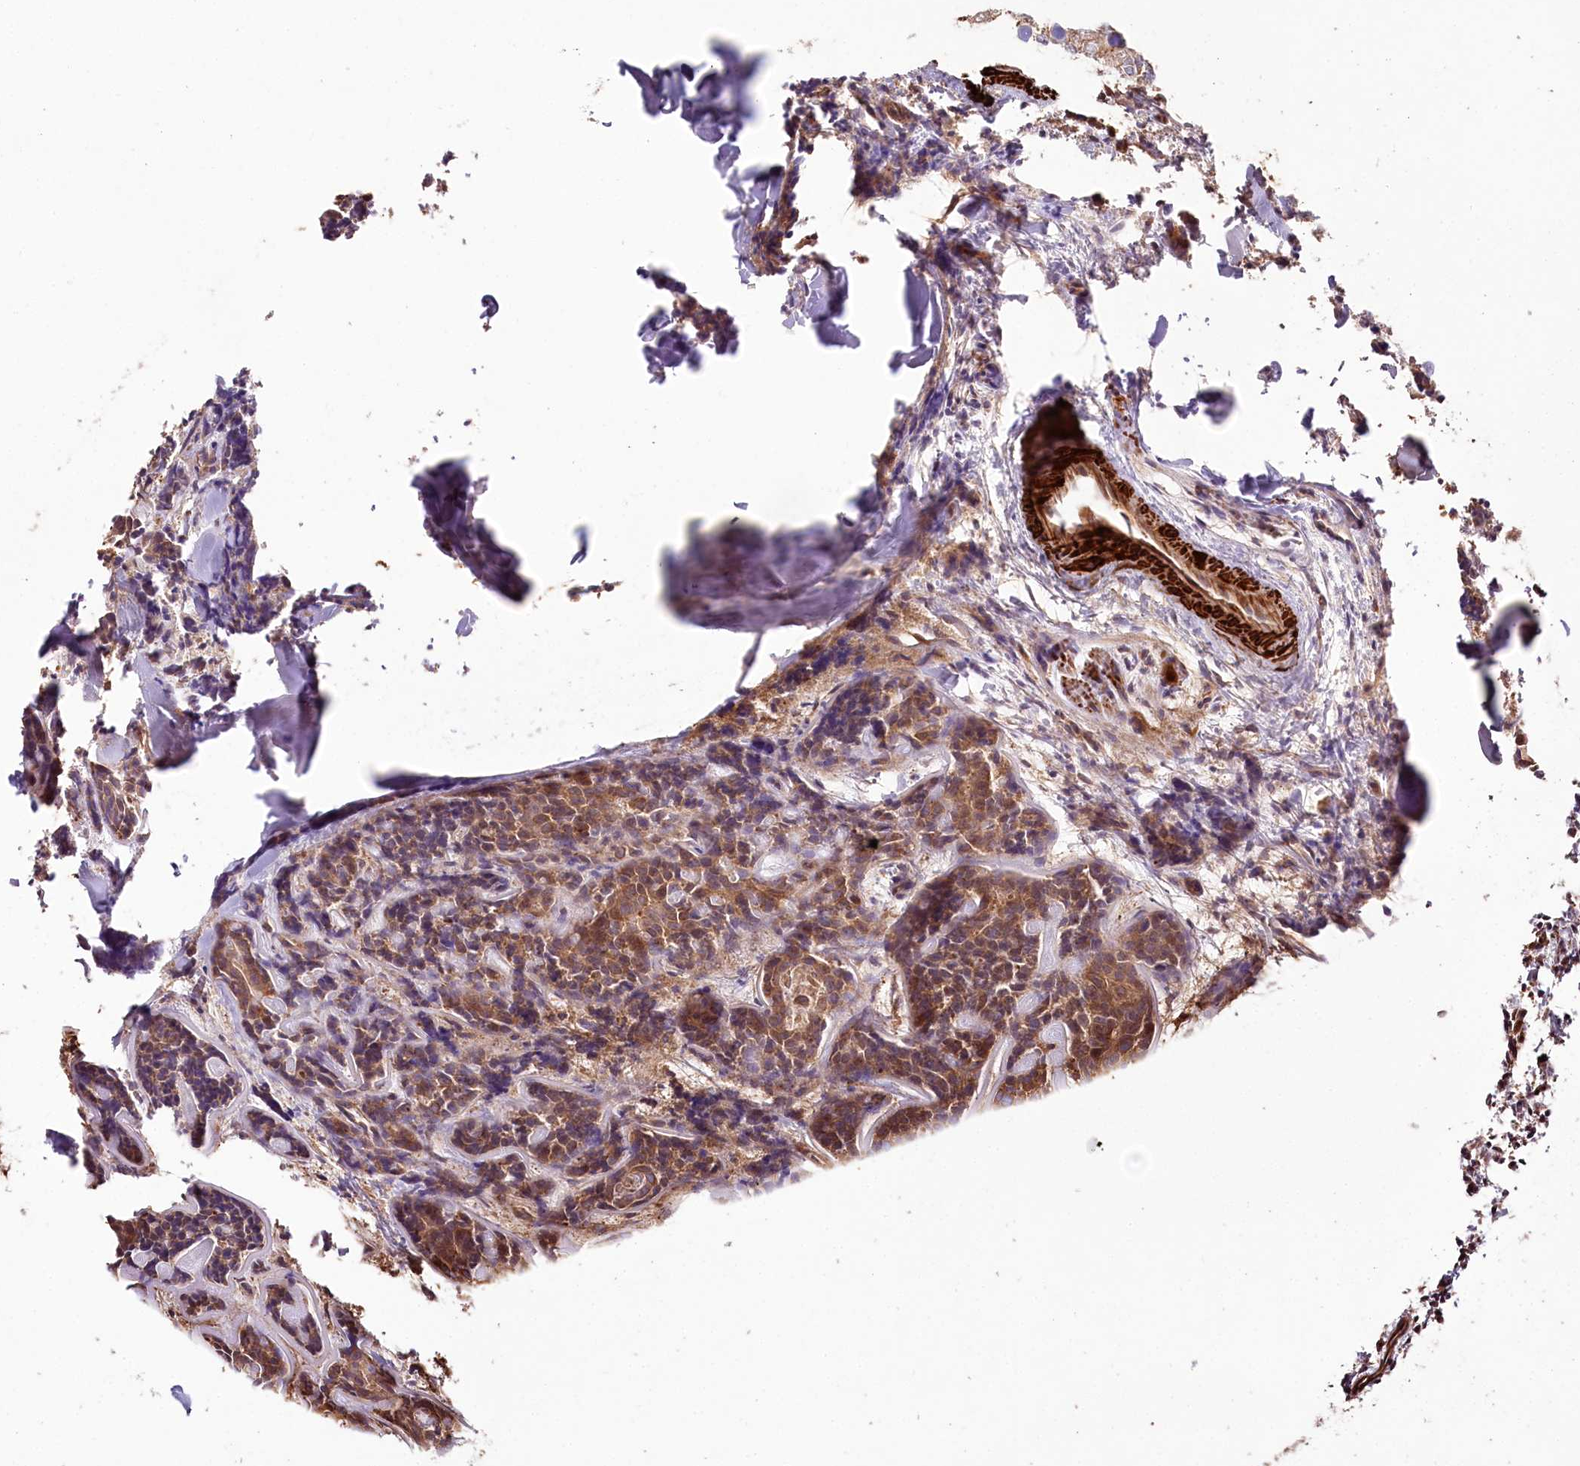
{"staining": {"intensity": "moderate", "quantity": ">75%", "location": "cytoplasmic/membranous"}, "tissue": "head and neck cancer", "cell_type": "Tumor cells", "image_type": "cancer", "snomed": [{"axis": "morphology", "description": "Adenocarcinoma, NOS"}, {"axis": "topography", "description": "Salivary gland"}, {"axis": "topography", "description": "Head-Neck"}], "caption": "This is a micrograph of IHC staining of head and neck cancer, which shows moderate positivity in the cytoplasmic/membranous of tumor cells.", "gene": "SUMF1", "patient": {"sex": "female", "age": 63}}